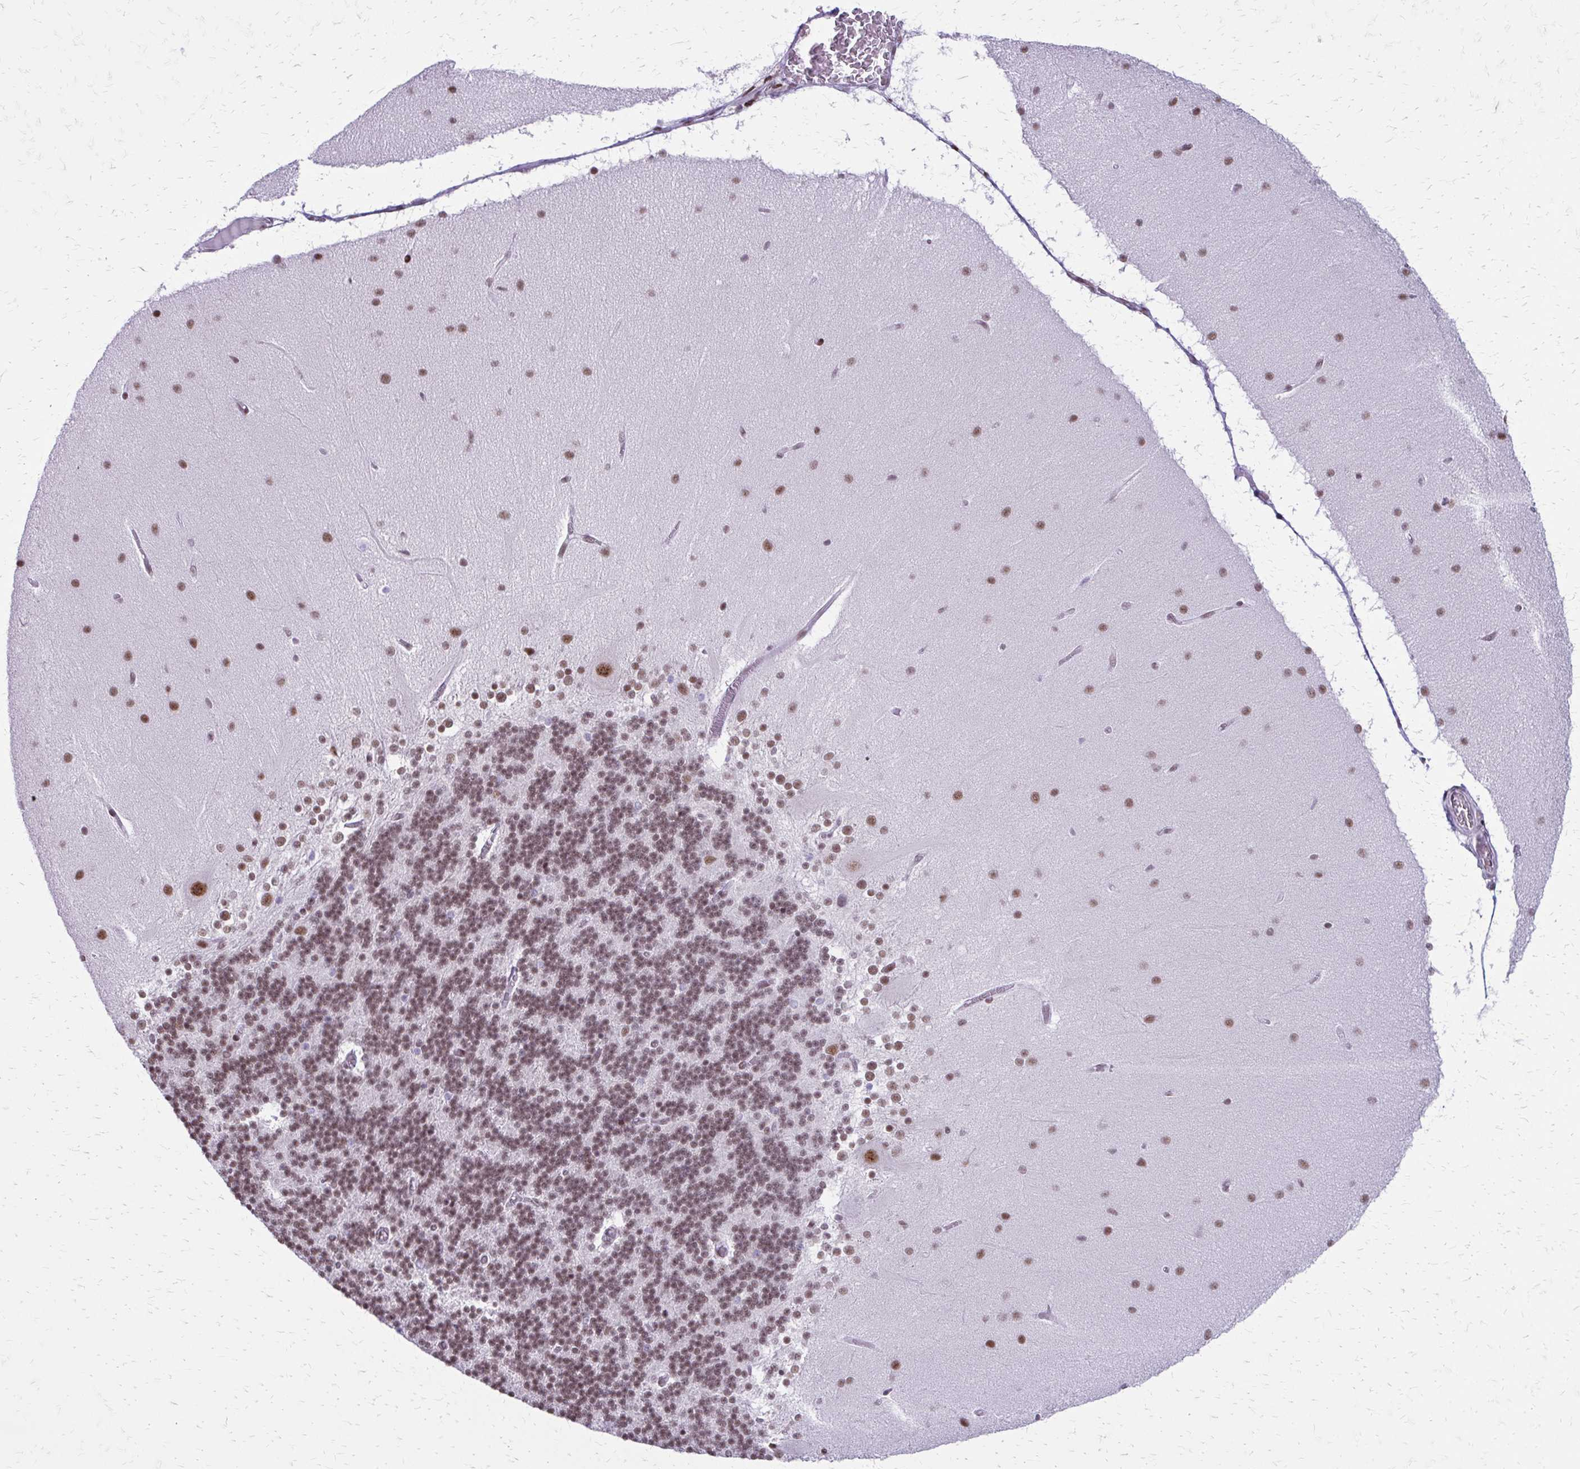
{"staining": {"intensity": "moderate", "quantity": "25%-75%", "location": "nuclear"}, "tissue": "cerebellum", "cell_type": "Cells in granular layer", "image_type": "normal", "snomed": [{"axis": "morphology", "description": "Normal tissue, NOS"}, {"axis": "topography", "description": "Cerebellum"}], "caption": "Benign cerebellum reveals moderate nuclear positivity in about 25%-75% of cells in granular layer, visualized by immunohistochemistry.", "gene": "SS18", "patient": {"sex": "female", "age": 54}}